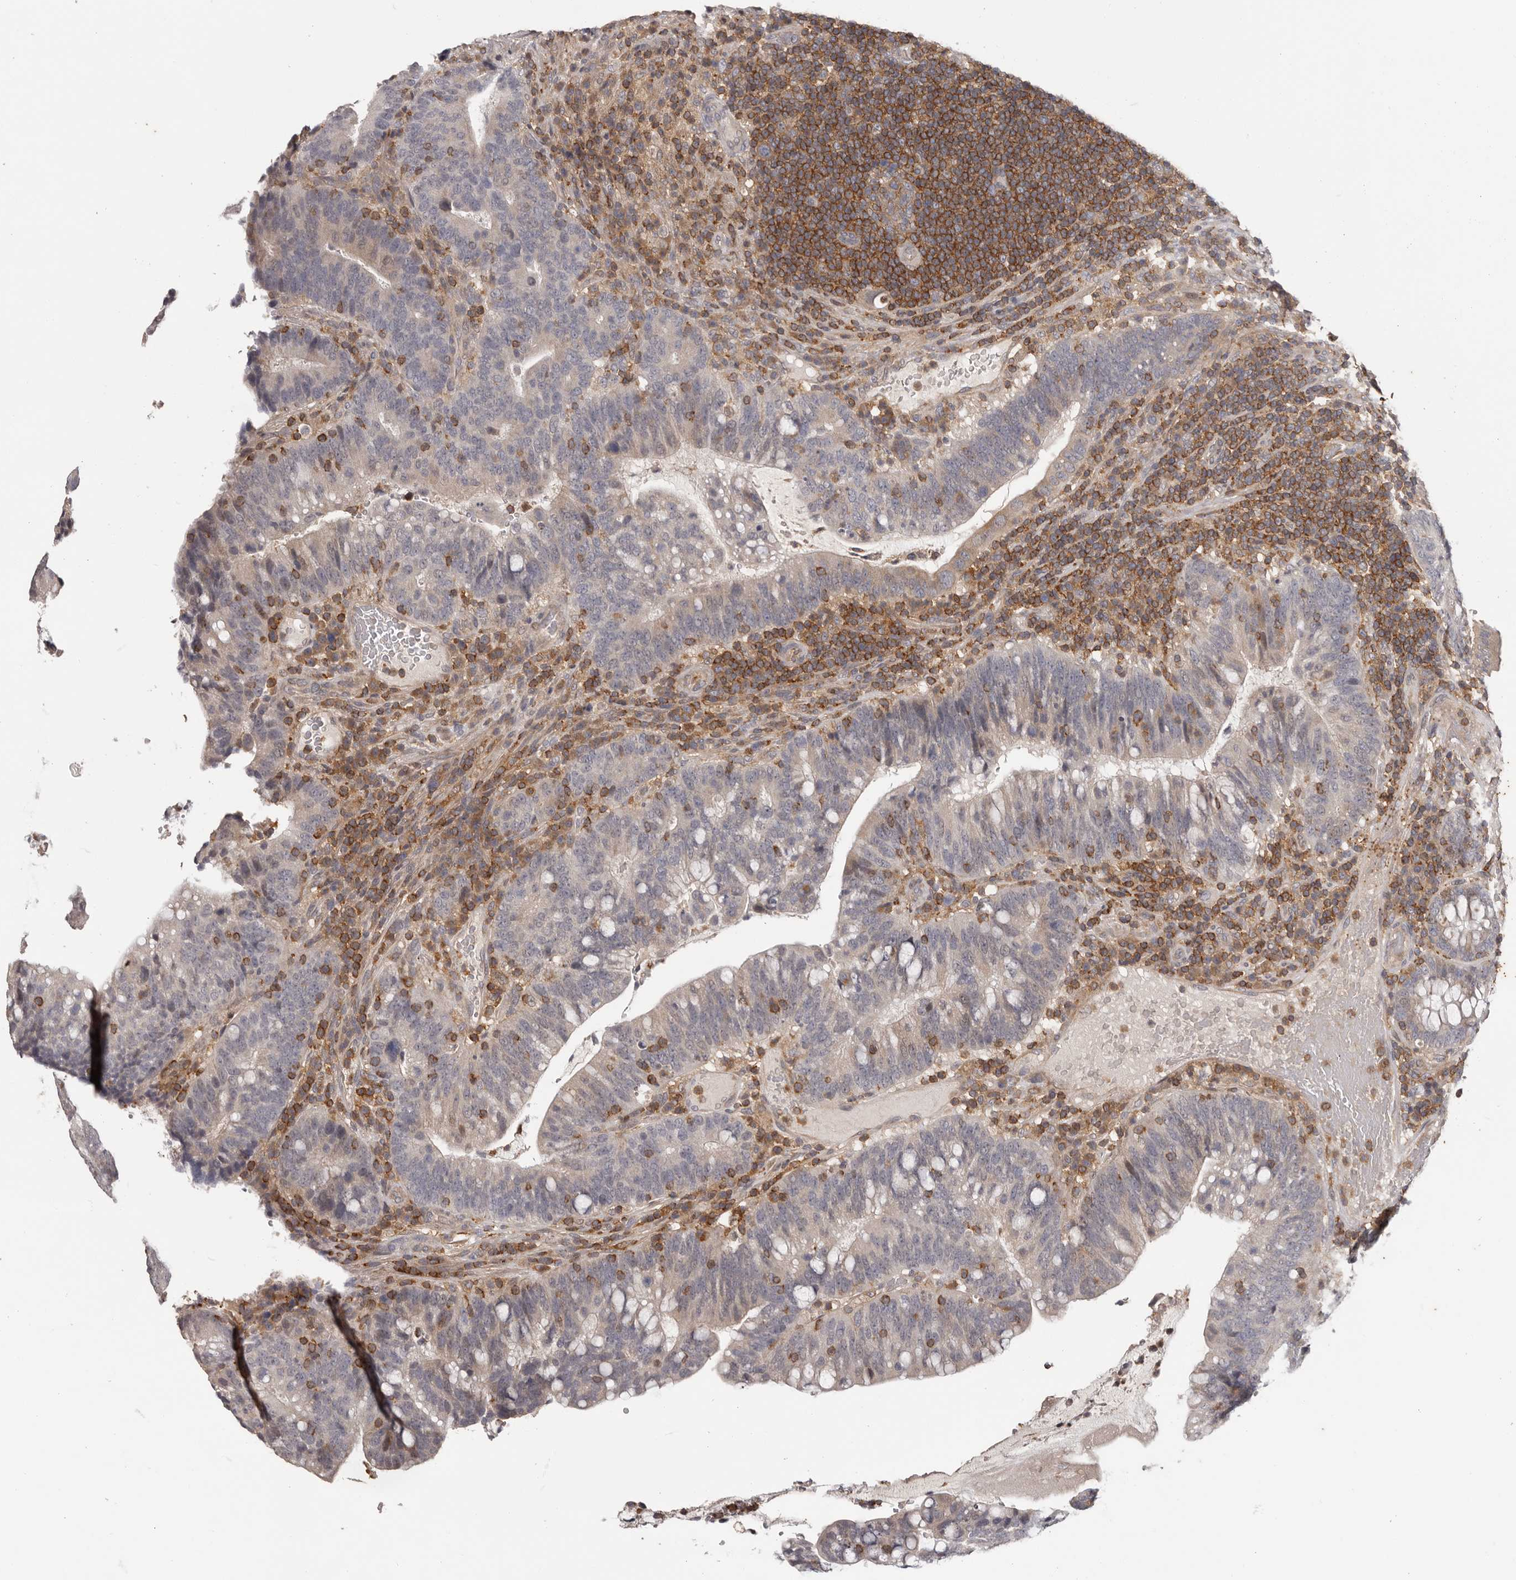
{"staining": {"intensity": "negative", "quantity": "none", "location": "none"}, "tissue": "colorectal cancer", "cell_type": "Tumor cells", "image_type": "cancer", "snomed": [{"axis": "morphology", "description": "Adenocarcinoma, NOS"}, {"axis": "topography", "description": "Colon"}], "caption": "This is an immunohistochemistry photomicrograph of human colorectal adenocarcinoma. There is no positivity in tumor cells.", "gene": "ANKRD44", "patient": {"sex": "female", "age": 66}}